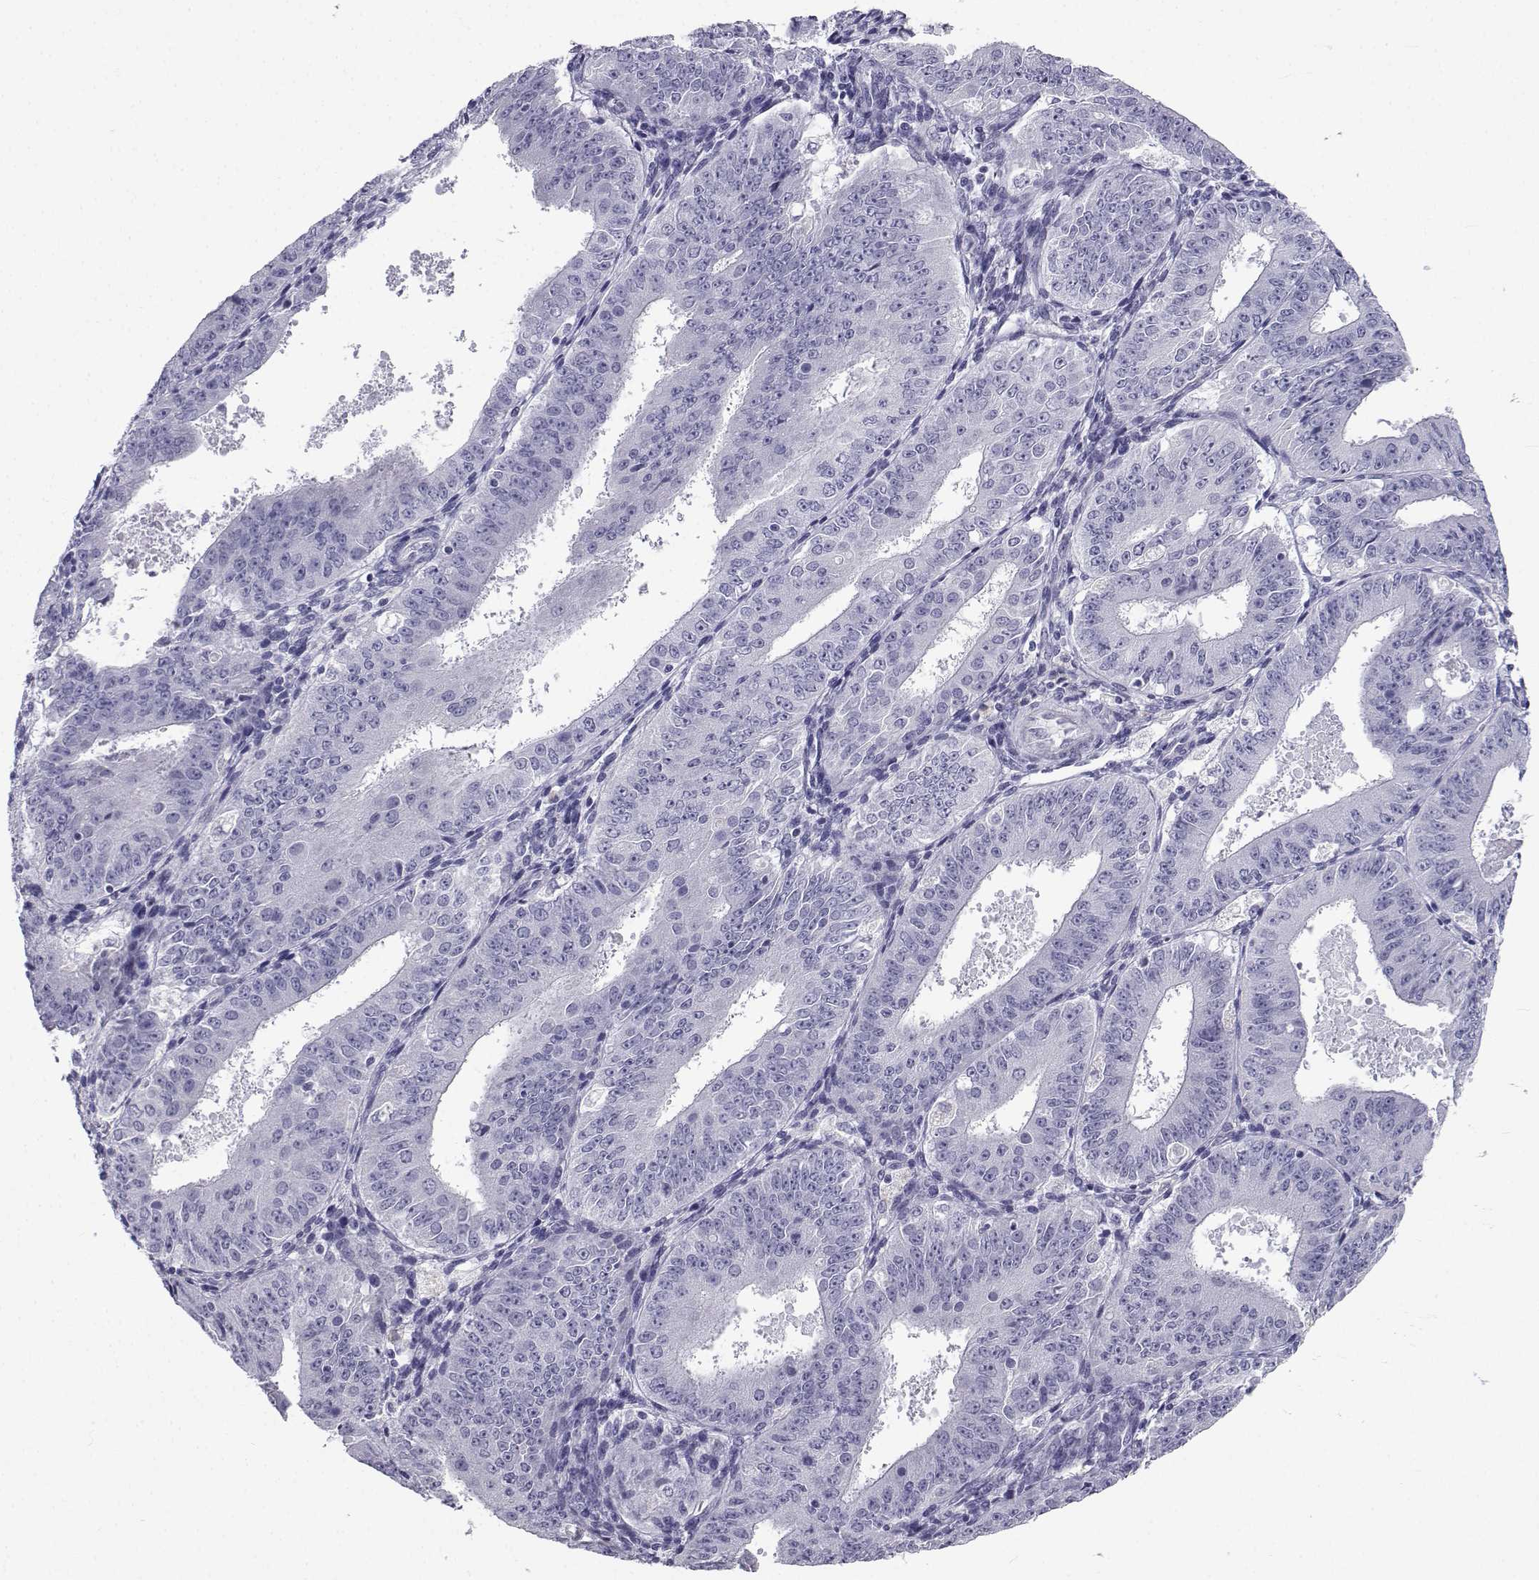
{"staining": {"intensity": "negative", "quantity": "none", "location": "none"}, "tissue": "ovarian cancer", "cell_type": "Tumor cells", "image_type": "cancer", "snomed": [{"axis": "morphology", "description": "Carcinoma, endometroid"}, {"axis": "topography", "description": "Ovary"}], "caption": "A photomicrograph of human ovarian endometroid carcinoma is negative for staining in tumor cells. (Brightfield microscopy of DAB immunohistochemistry (IHC) at high magnification).", "gene": "PCSK1N", "patient": {"sex": "female", "age": 42}}